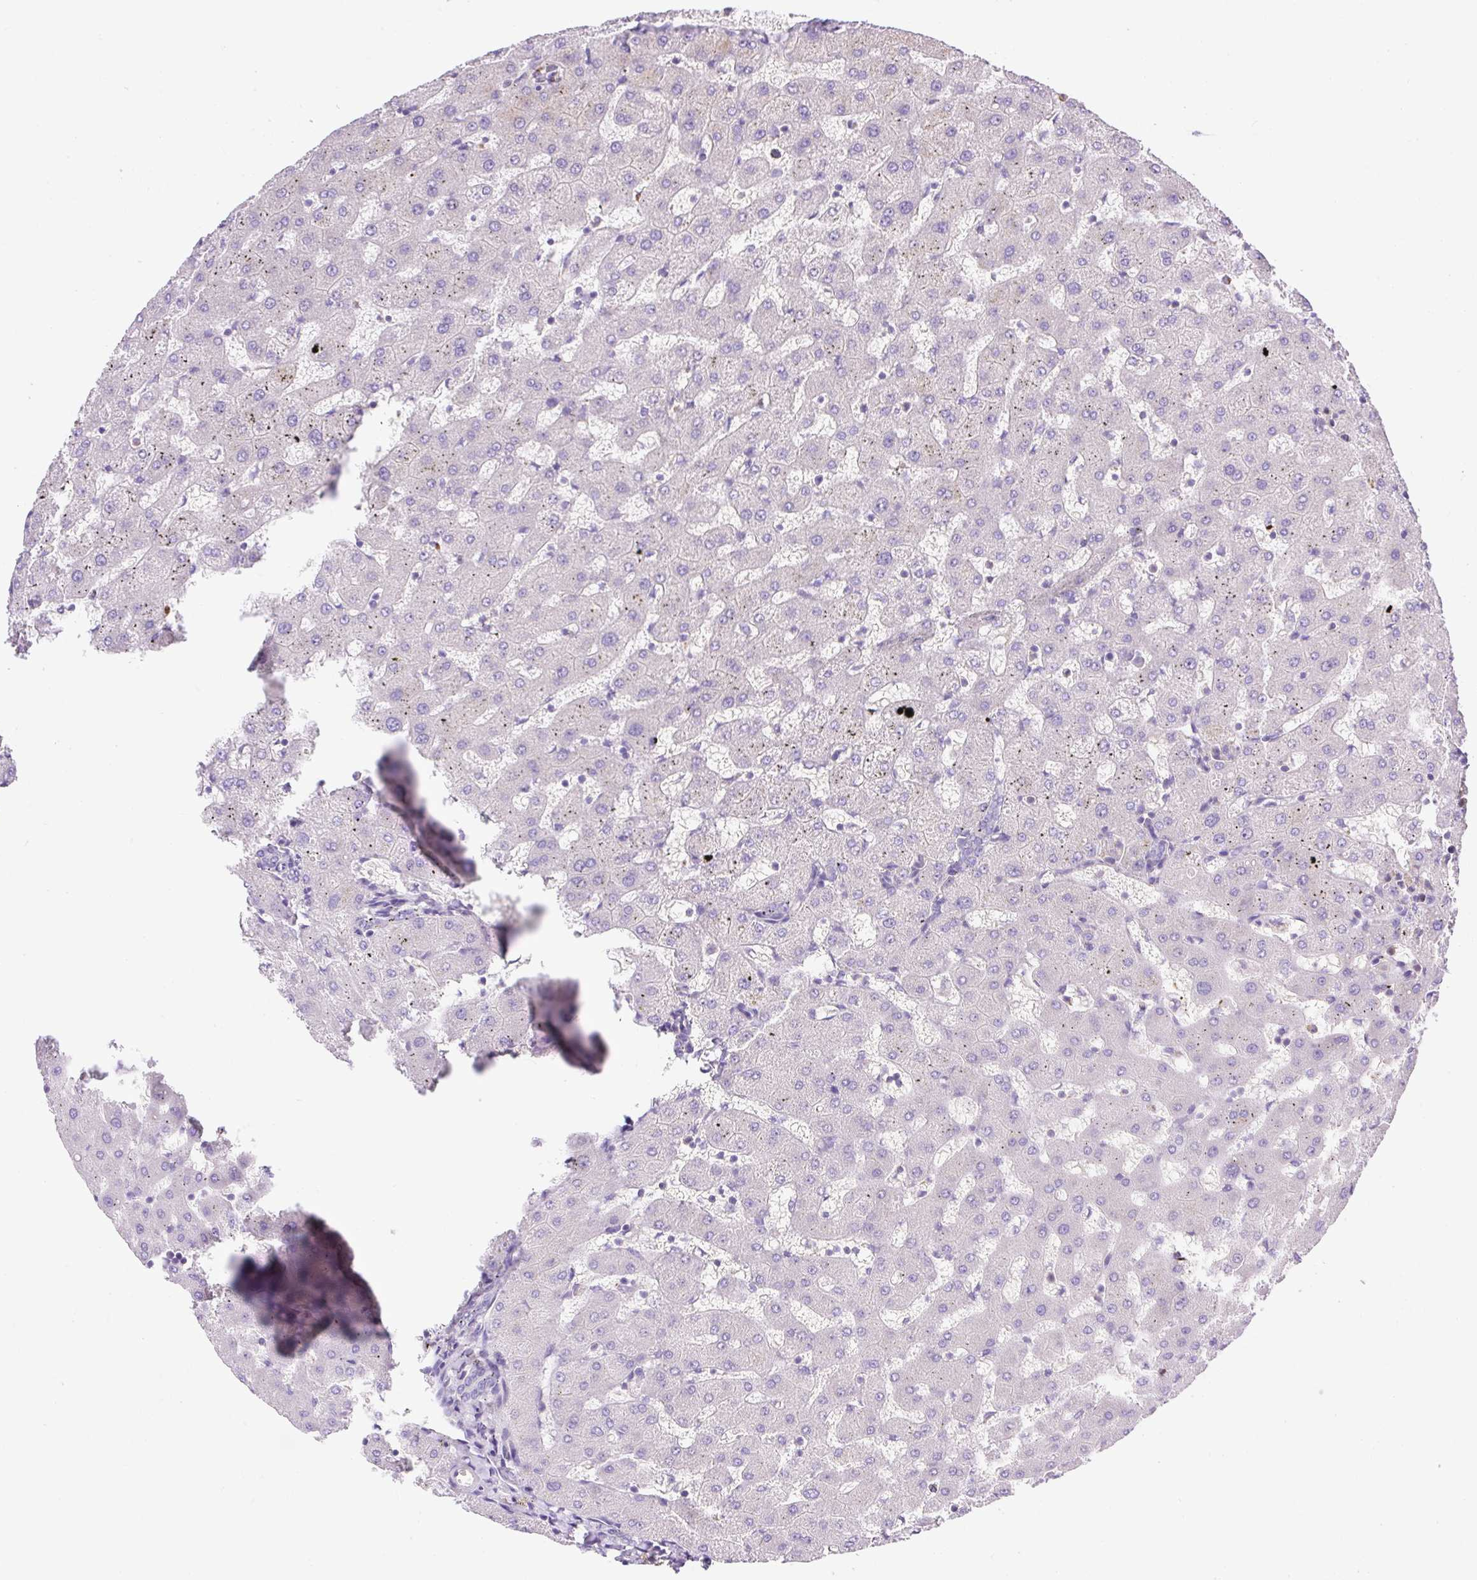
{"staining": {"intensity": "negative", "quantity": "none", "location": "none"}, "tissue": "liver", "cell_type": "Cholangiocytes", "image_type": "normal", "snomed": [{"axis": "morphology", "description": "Normal tissue, NOS"}, {"axis": "topography", "description": "Liver"}], "caption": "IHC of normal liver reveals no staining in cholangiocytes.", "gene": "CFAP47", "patient": {"sex": "female", "age": 63}}